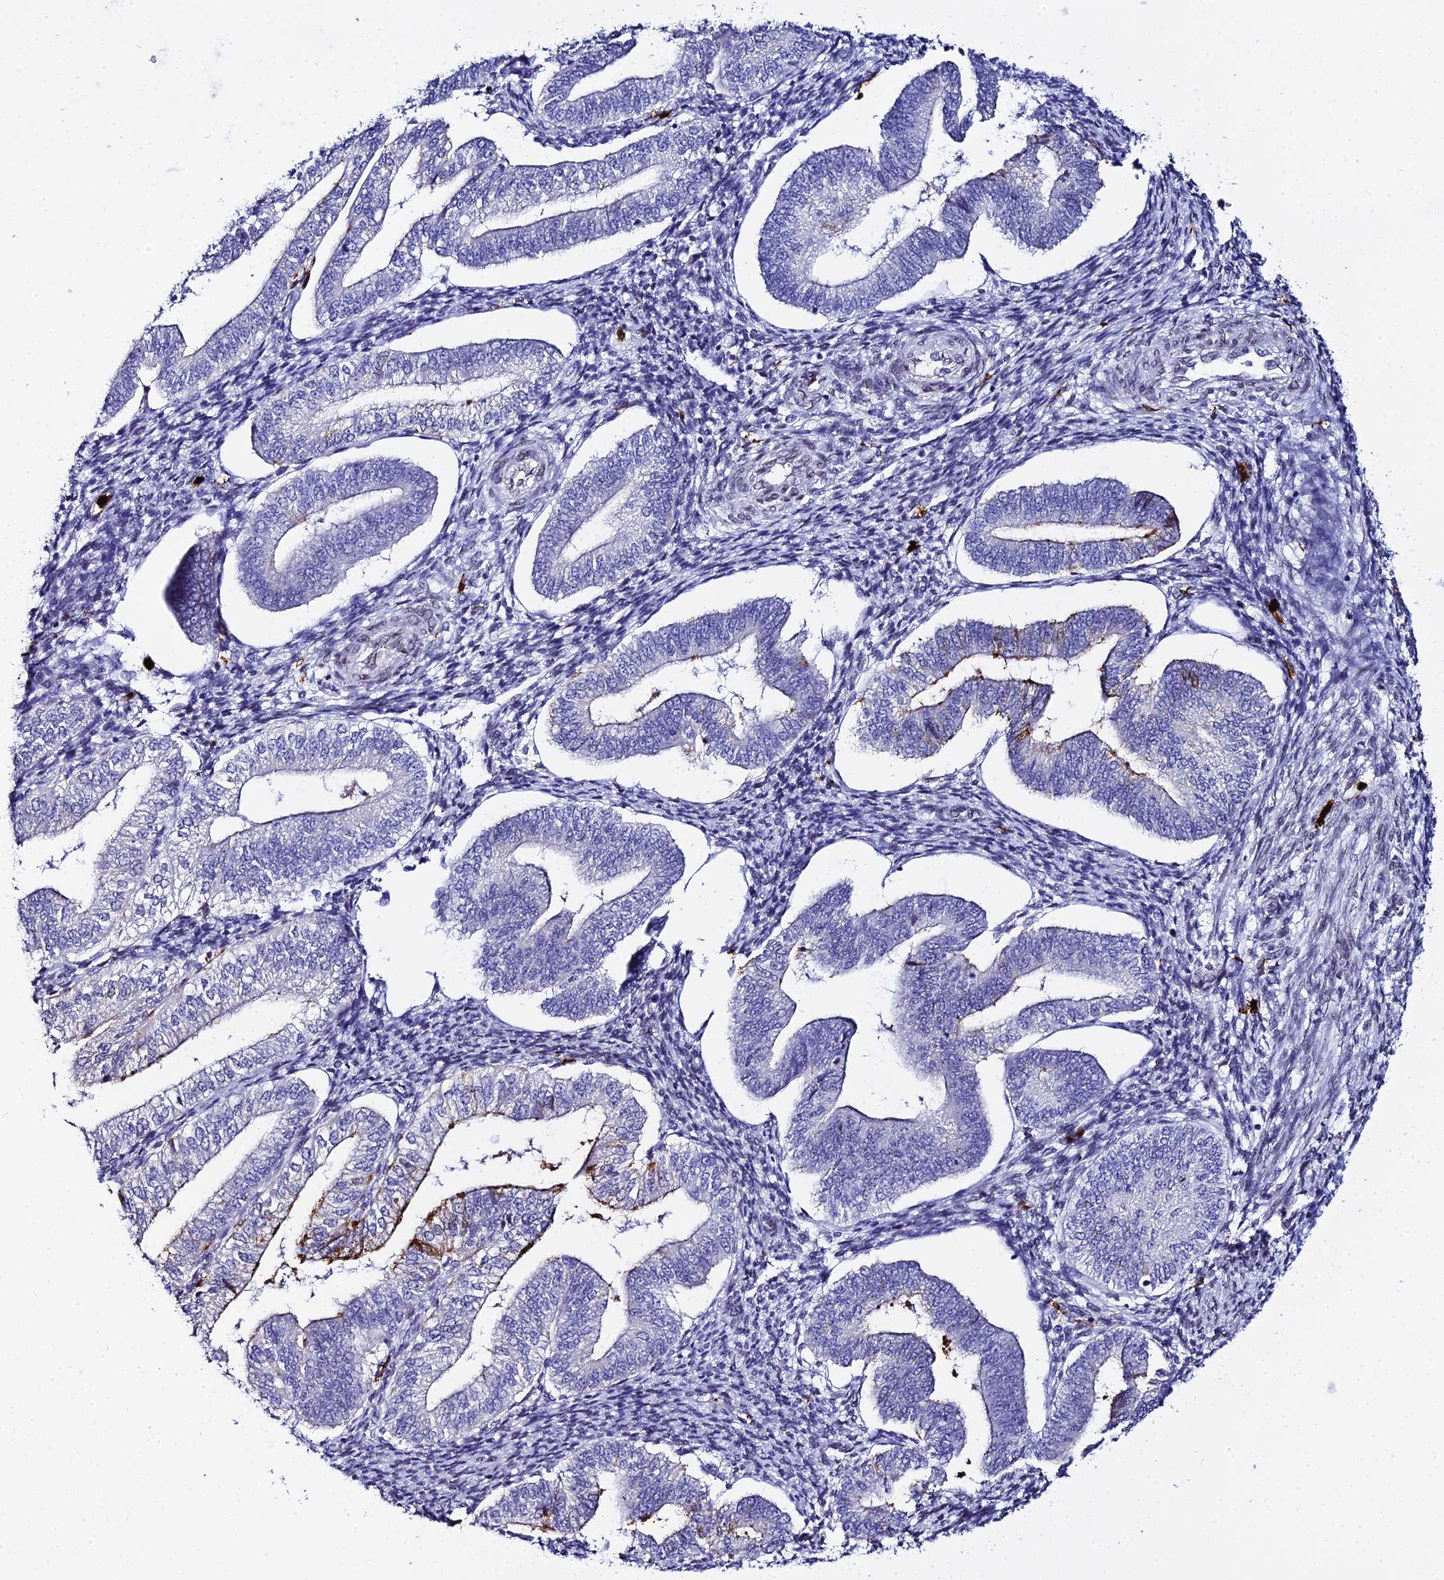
{"staining": {"intensity": "negative", "quantity": "none", "location": "none"}, "tissue": "endometrium", "cell_type": "Cells in endometrial stroma", "image_type": "normal", "snomed": [{"axis": "morphology", "description": "Normal tissue, NOS"}, {"axis": "topography", "description": "Endometrium"}], "caption": "DAB immunohistochemical staining of benign endometrium shows no significant positivity in cells in endometrial stroma.", "gene": "MCM10", "patient": {"sex": "female", "age": 34}}